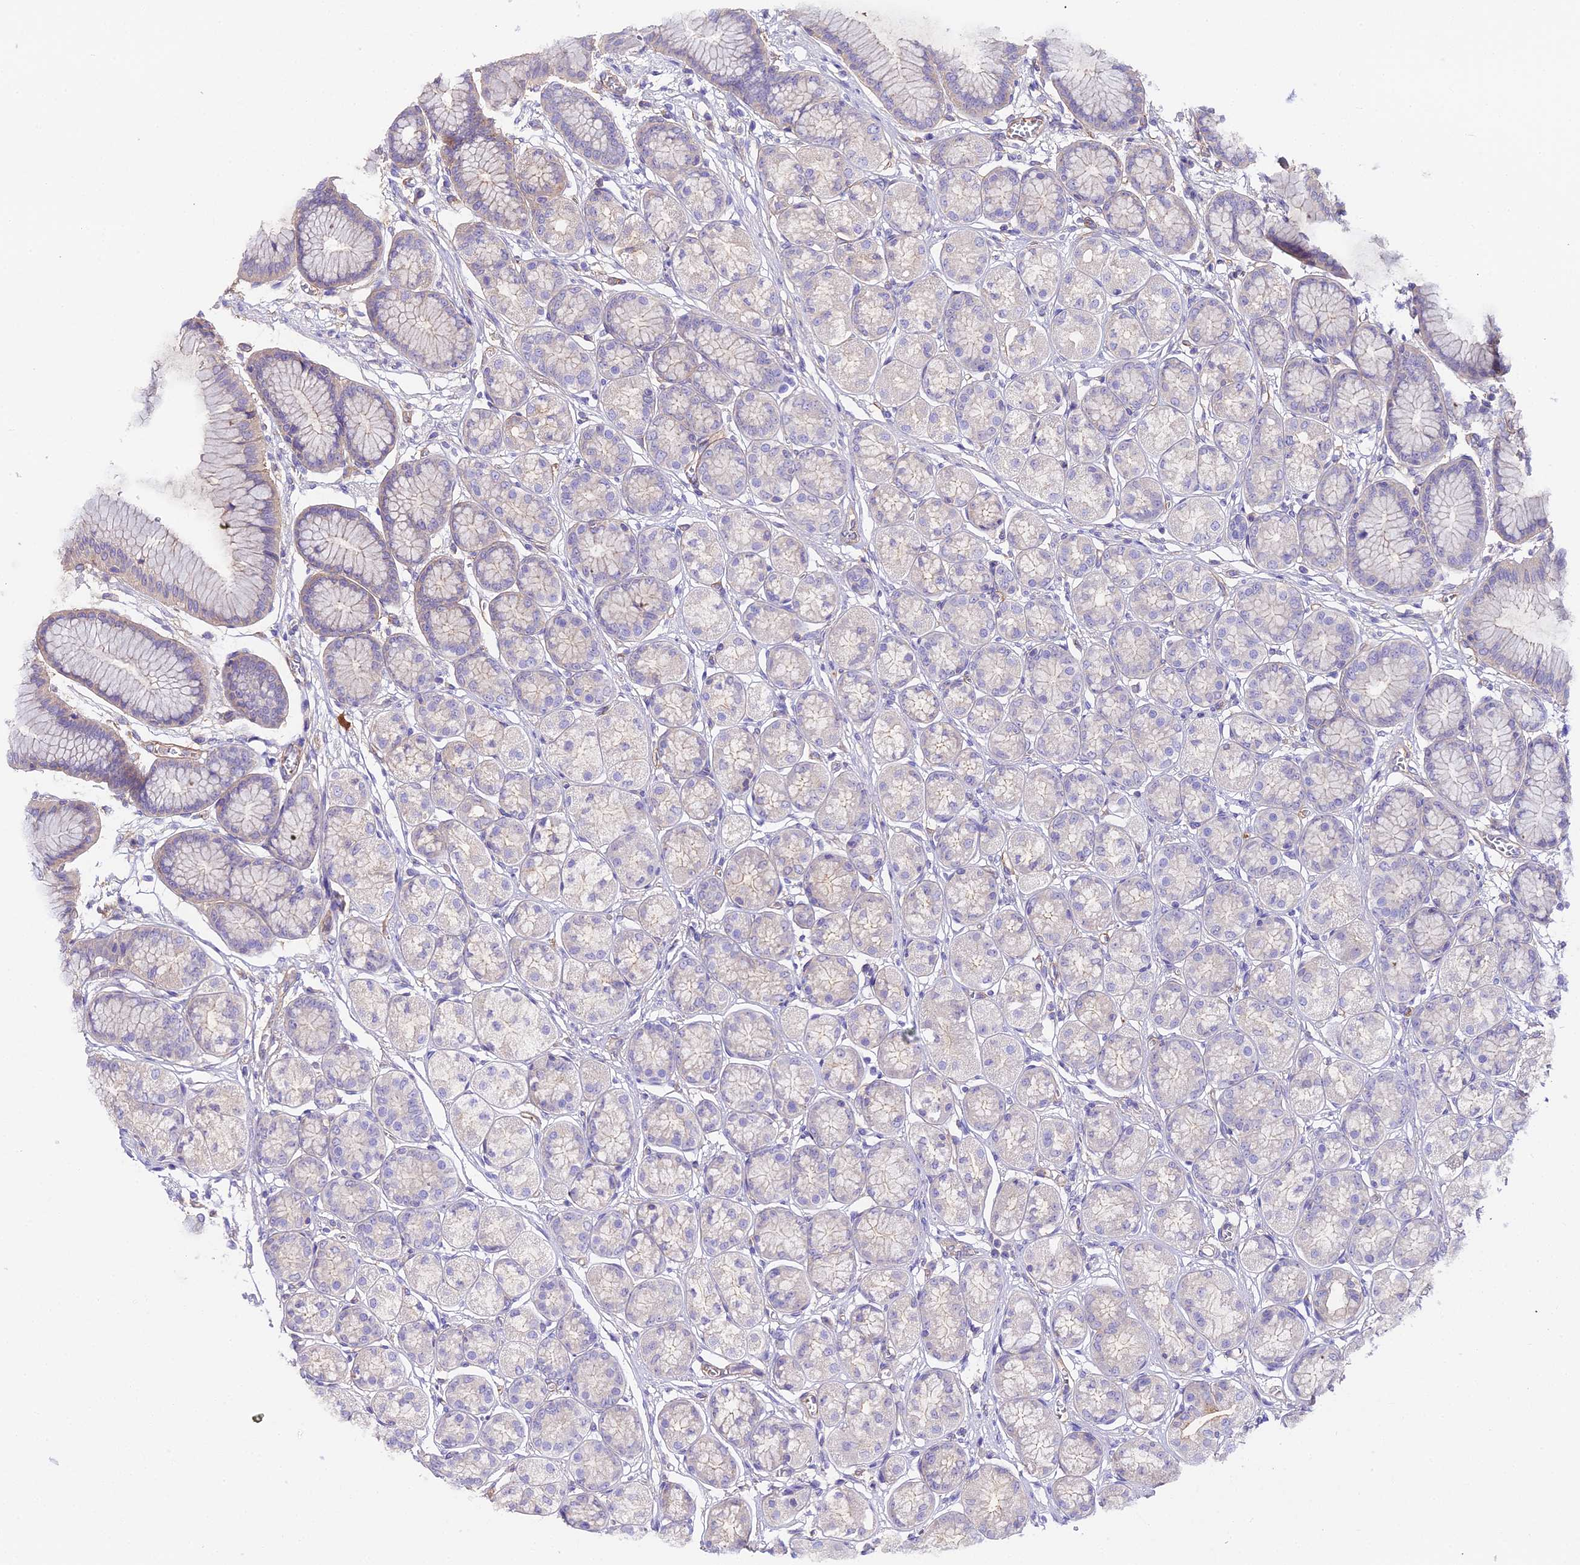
{"staining": {"intensity": "moderate", "quantity": "<25%", "location": "cytoplasmic/membranous"}, "tissue": "stomach", "cell_type": "Glandular cells", "image_type": "normal", "snomed": [{"axis": "morphology", "description": "Normal tissue, NOS"}, {"axis": "morphology", "description": "Adenocarcinoma, NOS"}, {"axis": "morphology", "description": "Adenocarcinoma, High grade"}, {"axis": "topography", "description": "Stomach, upper"}, {"axis": "topography", "description": "Stomach"}], "caption": "The photomicrograph exhibits a brown stain indicating the presence of a protein in the cytoplasmic/membranous of glandular cells in stomach. (IHC, brightfield microscopy, high magnification).", "gene": "GLYAT", "patient": {"sex": "female", "age": 65}}